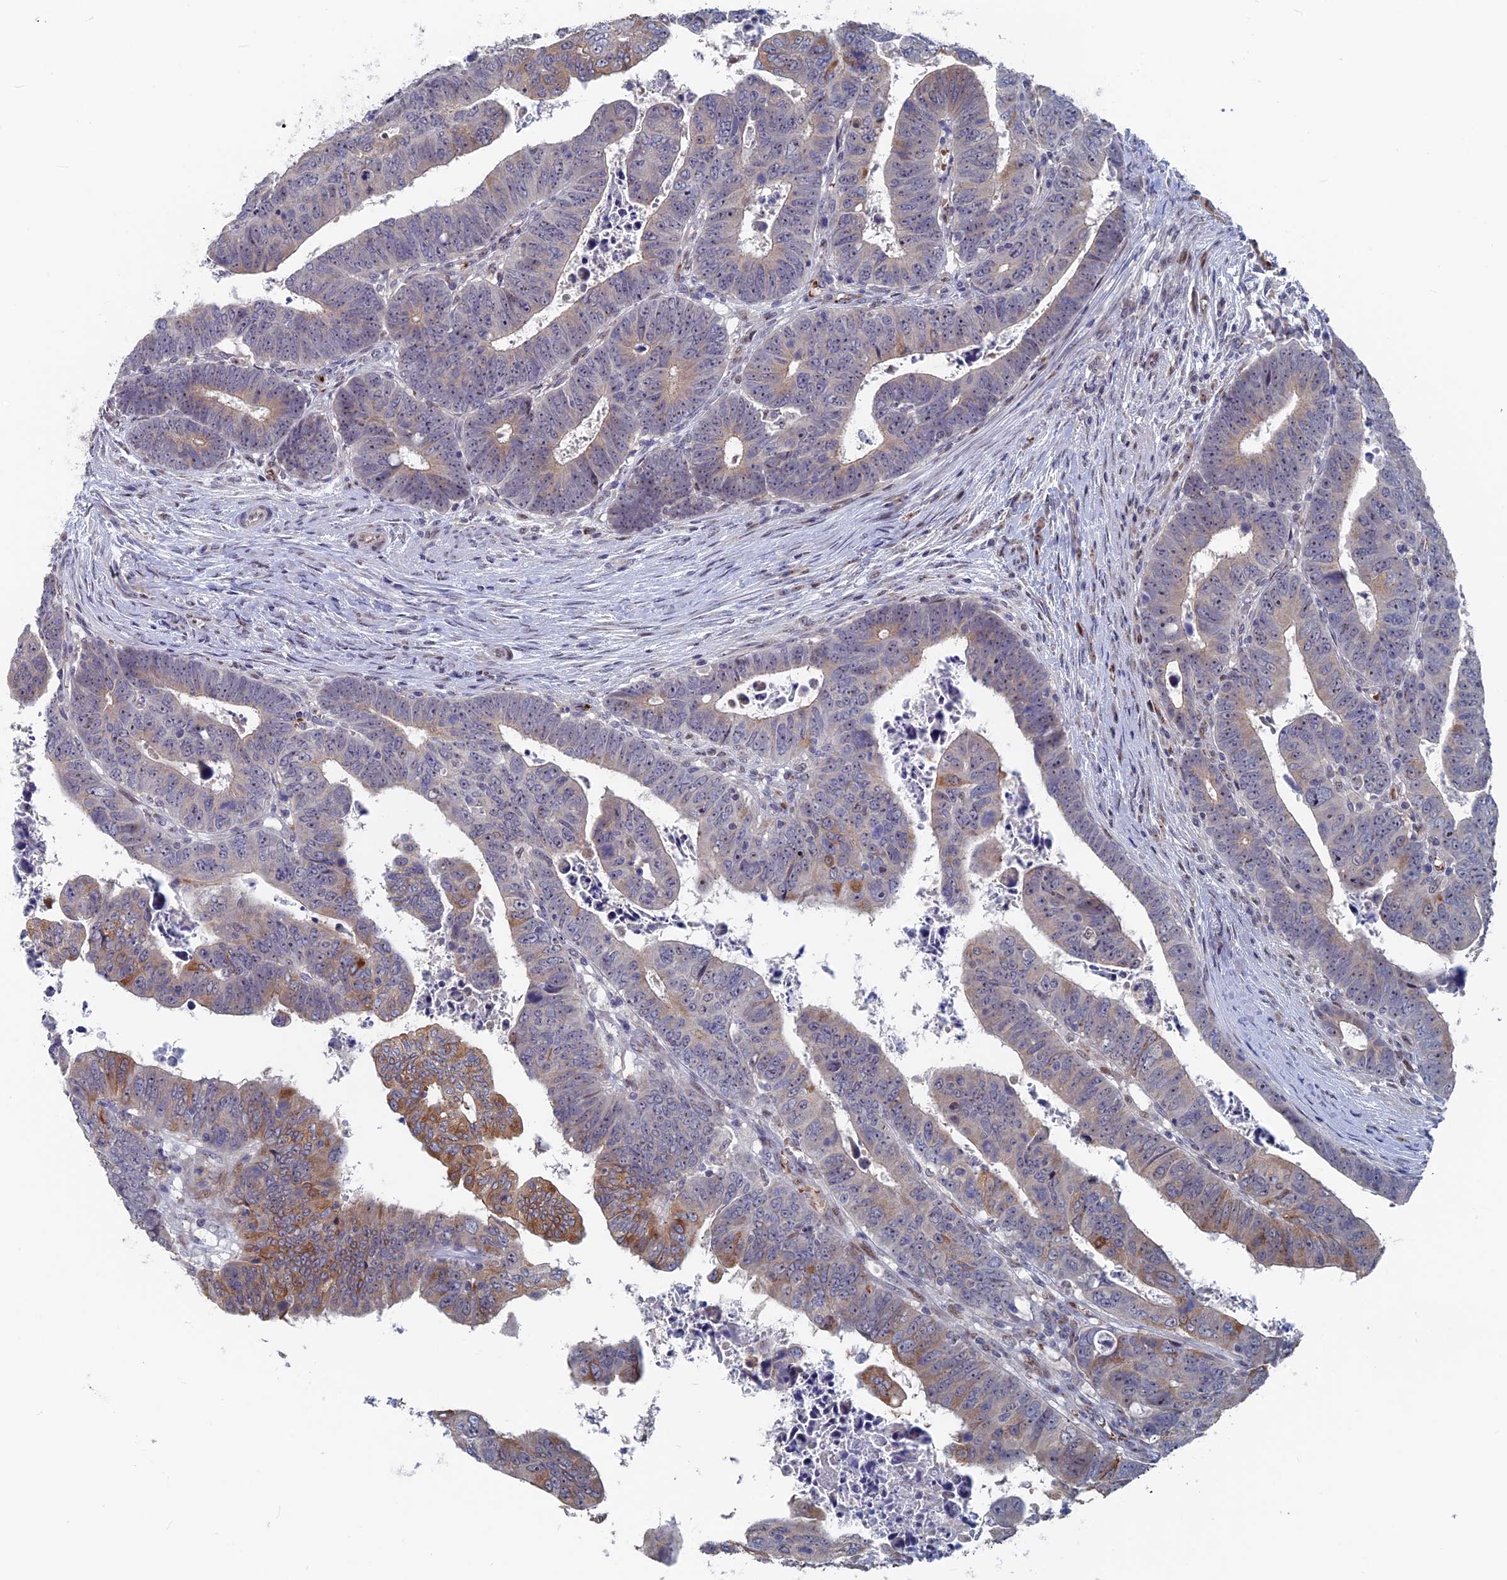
{"staining": {"intensity": "moderate", "quantity": "<25%", "location": "cytoplasmic/membranous"}, "tissue": "colorectal cancer", "cell_type": "Tumor cells", "image_type": "cancer", "snomed": [{"axis": "morphology", "description": "Normal tissue, NOS"}, {"axis": "morphology", "description": "Adenocarcinoma, NOS"}, {"axis": "topography", "description": "Rectum"}], "caption": "DAB immunohistochemical staining of human adenocarcinoma (colorectal) displays moderate cytoplasmic/membranous protein staining in about <25% of tumor cells.", "gene": "SH3D21", "patient": {"sex": "female", "age": 65}}